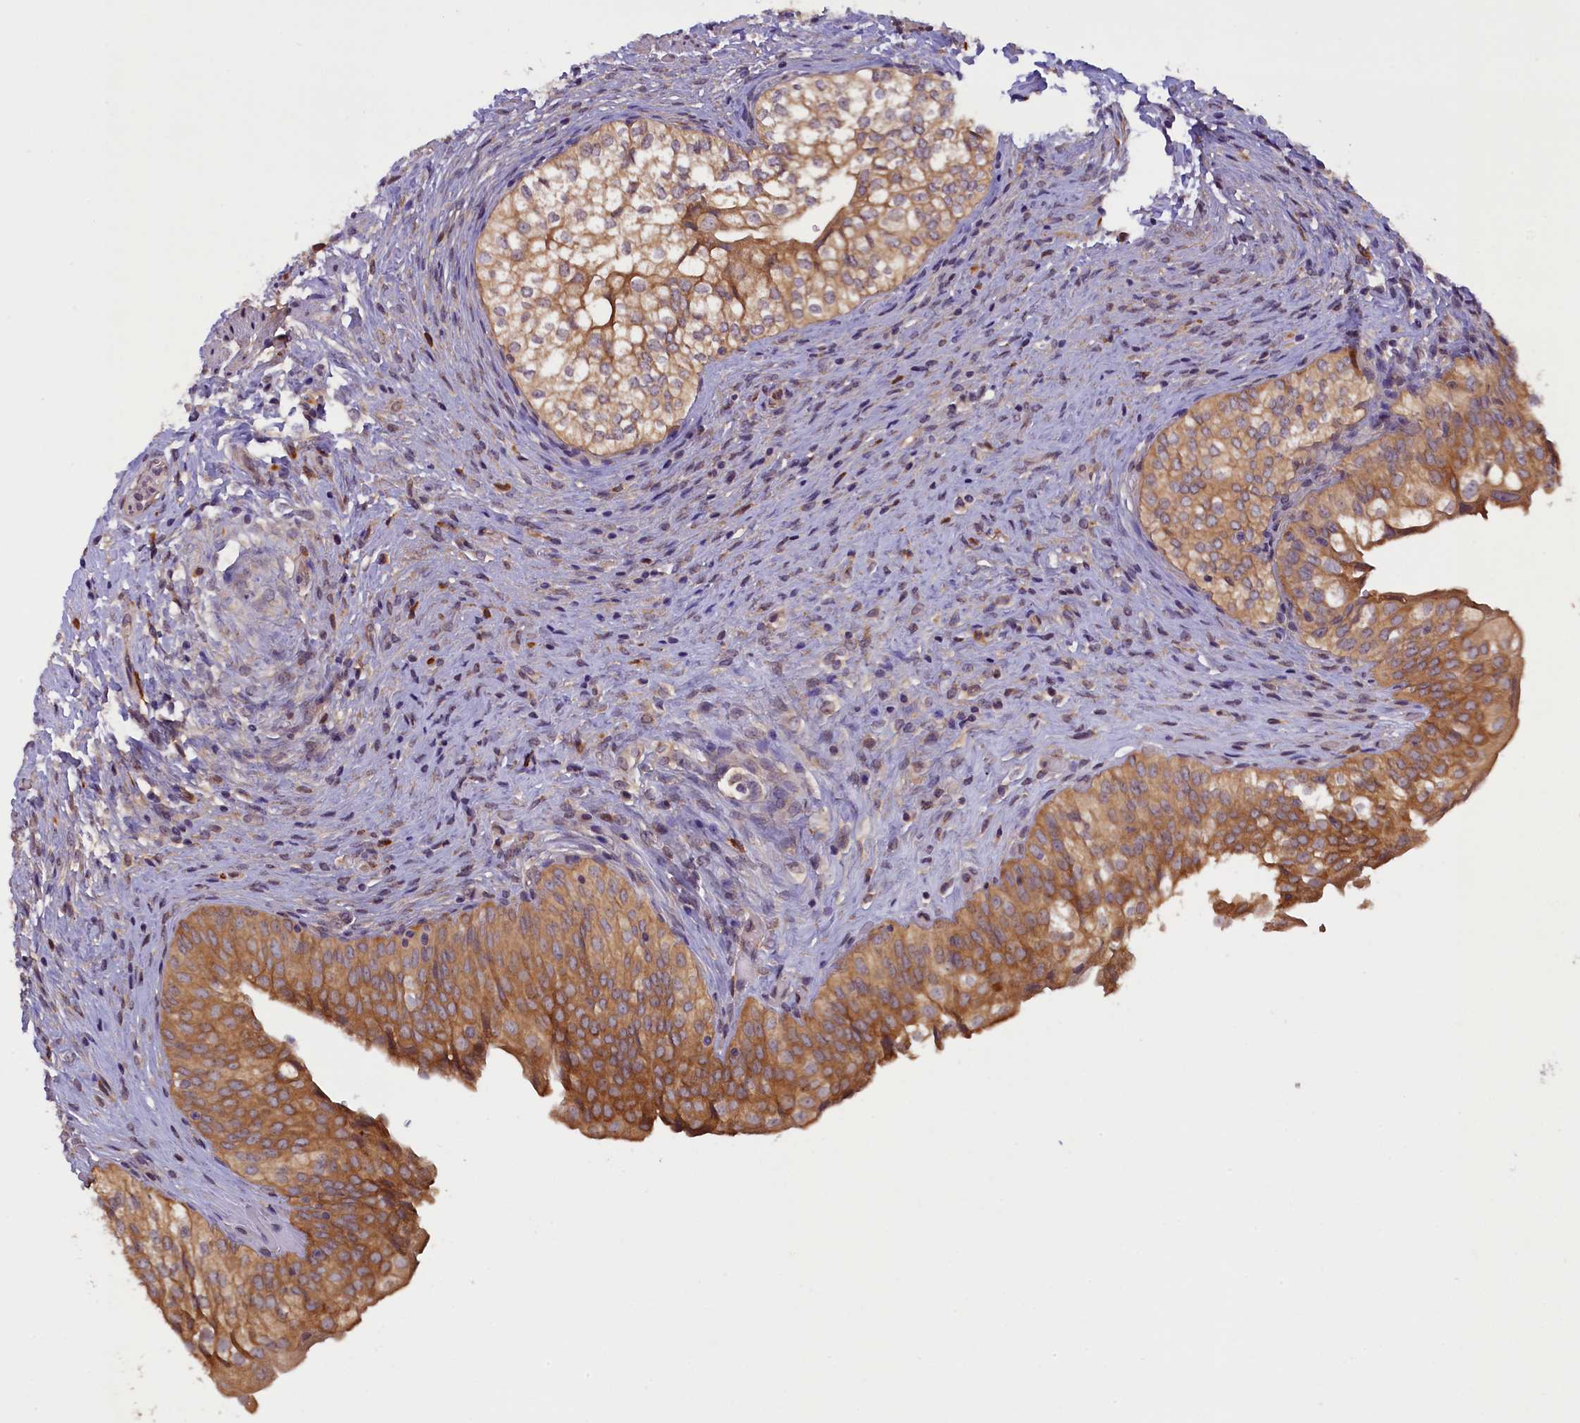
{"staining": {"intensity": "moderate", "quantity": ">75%", "location": "cytoplasmic/membranous"}, "tissue": "urinary bladder", "cell_type": "Urothelial cells", "image_type": "normal", "snomed": [{"axis": "morphology", "description": "Normal tissue, NOS"}, {"axis": "topography", "description": "Urinary bladder"}], "caption": "This micrograph exhibits benign urinary bladder stained with immunohistochemistry to label a protein in brown. The cytoplasmic/membranous of urothelial cells show moderate positivity for the protein. Nuclei are counter-stained blue.", "gene": "CCDC9B", "patient": {"sex": "male", "age": 55}}